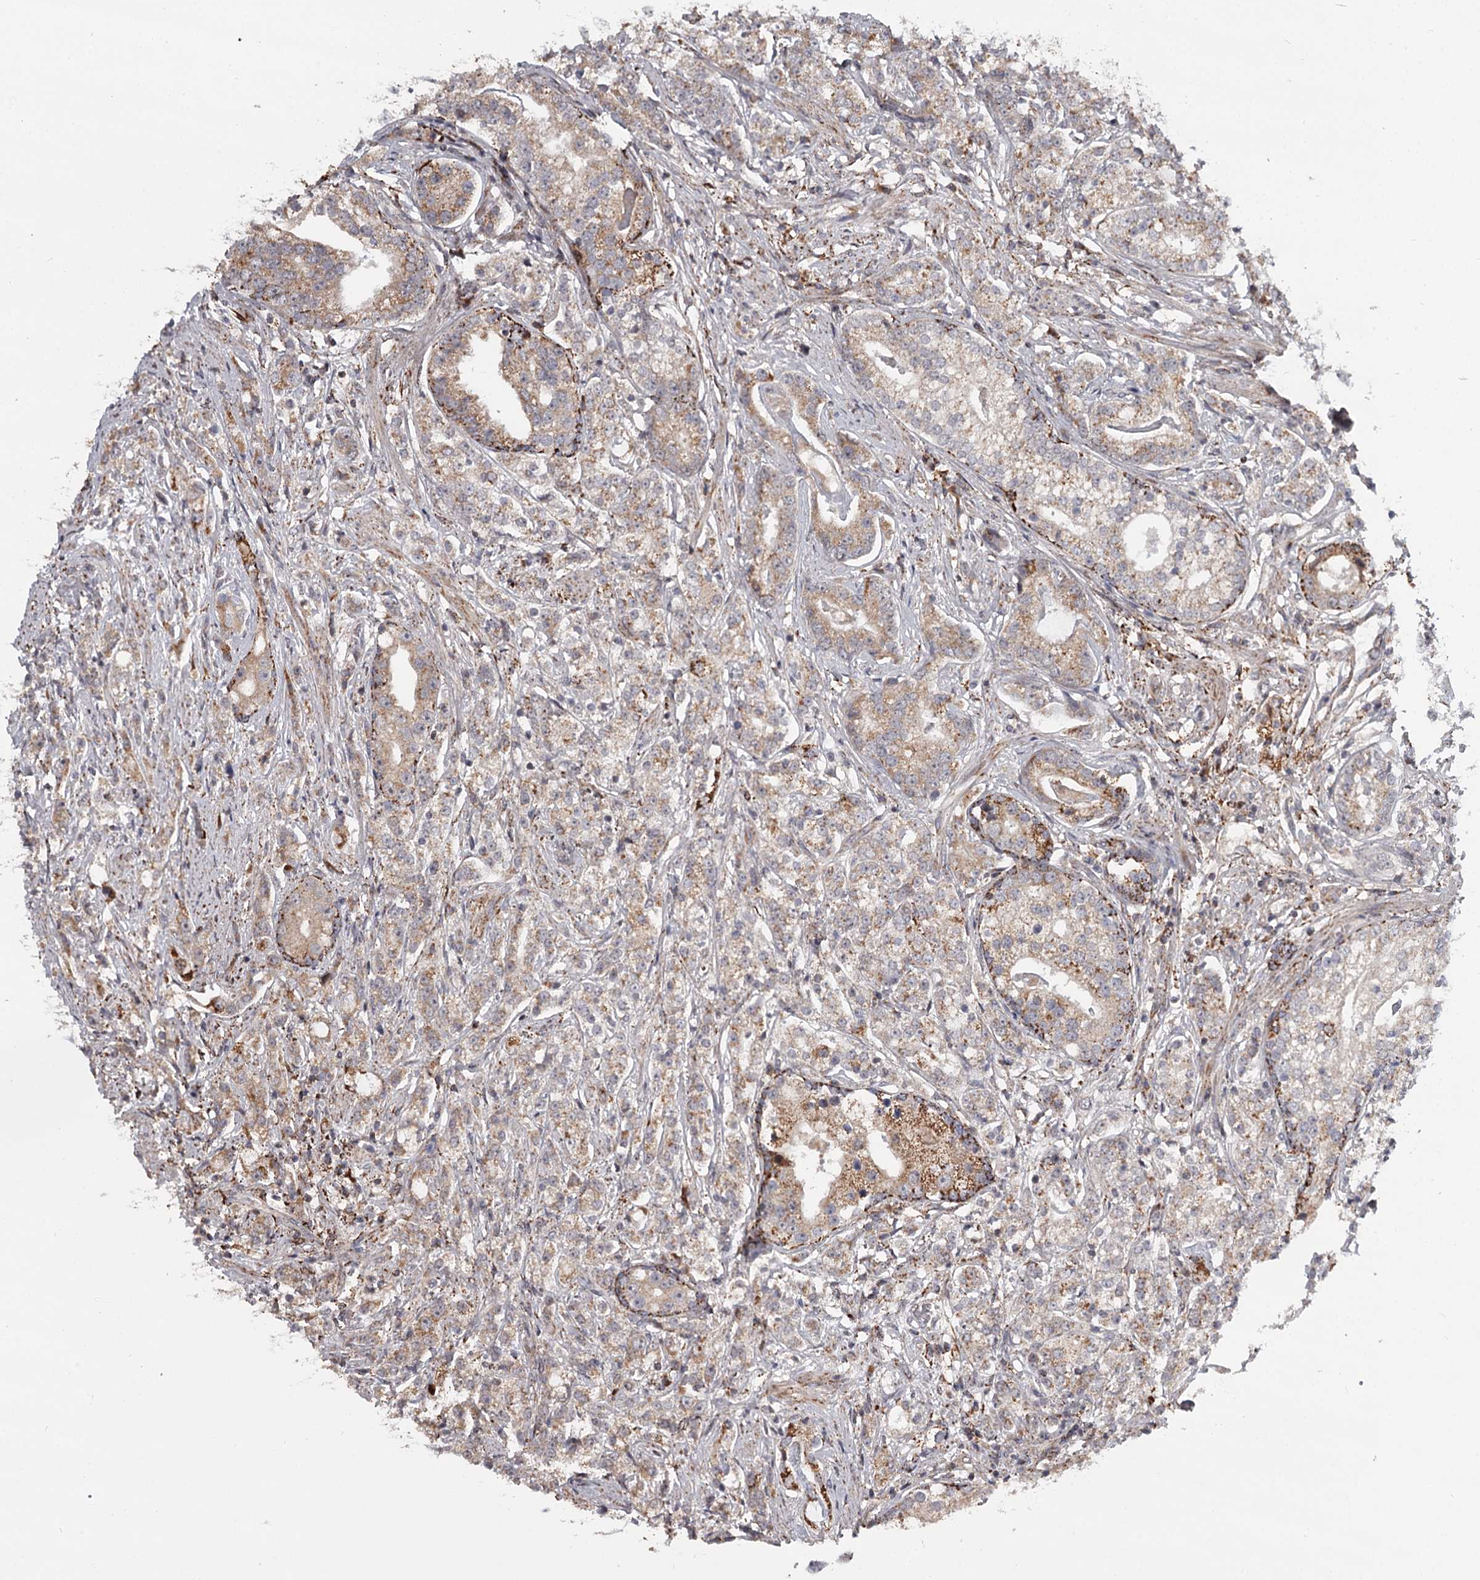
{"staining": {"intensity": "moderate", "quantity": ">75%", "location": "cytoplasmic/membranous"}, "tissue": "prostate cancer", "cell_type": "Tumor cells", "image_type": "cancer", "snomed": [{"axis": "morphology", "description": "Adenocarcinoma, High grade"}, {"axis": "topography", "description": "Prostate"}], "caption": "High-grade adenocarcinoma (prostate) stained with immunohistochemistry exhibits moderate cytoplasmic/membranous expression in approximately >75% of tumor cells.", "gene": "CDC123", "patient": {"sex": "male", "age": 69}}